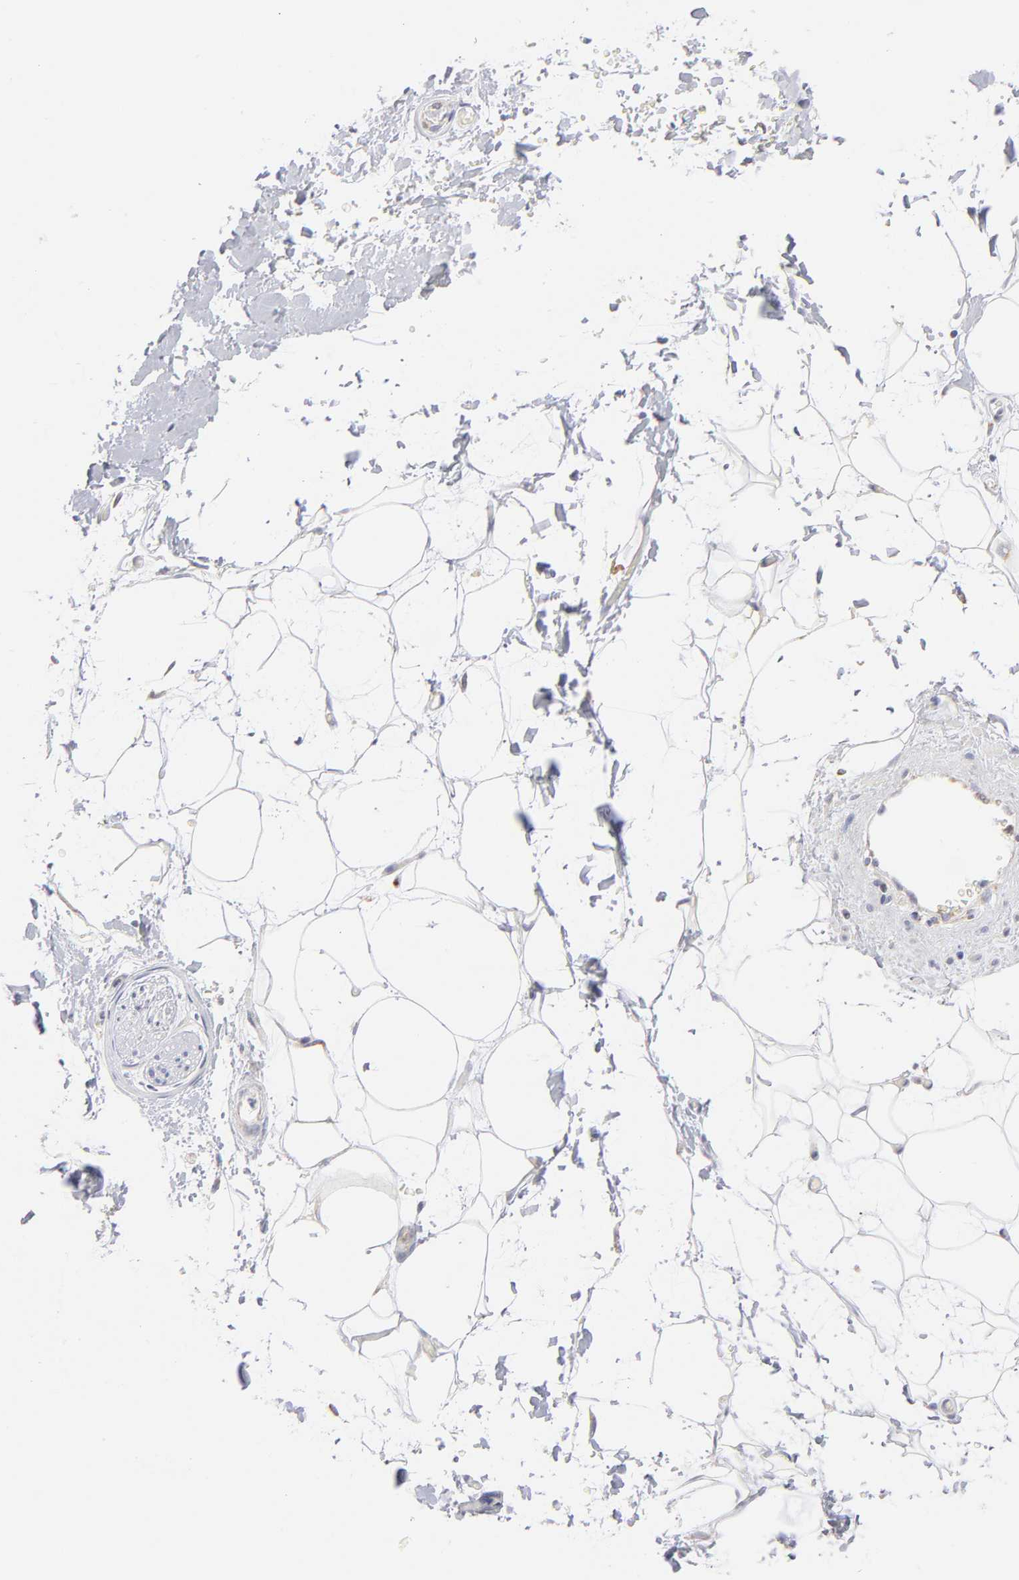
{"staining": {"intensity": "negative", "quantity": "none", "location": "none"}, "tissue": "adipose tissue", "cell_type": "Adipocytes", "image_type": "normal", "snomed": [{"axis": "morphology", "description": "Normal tissue, NOS"}, {"axis": "topography", "description": "Soft tissue"}], "caption": "High power microscopy photomicrograph of an immunohistochemistry photomicrograph of benign adipose tissue, revealing no significant staining in adipocytes.", "gene": "TIMM8A", "patient": {"sex": "male", "age": 72}}